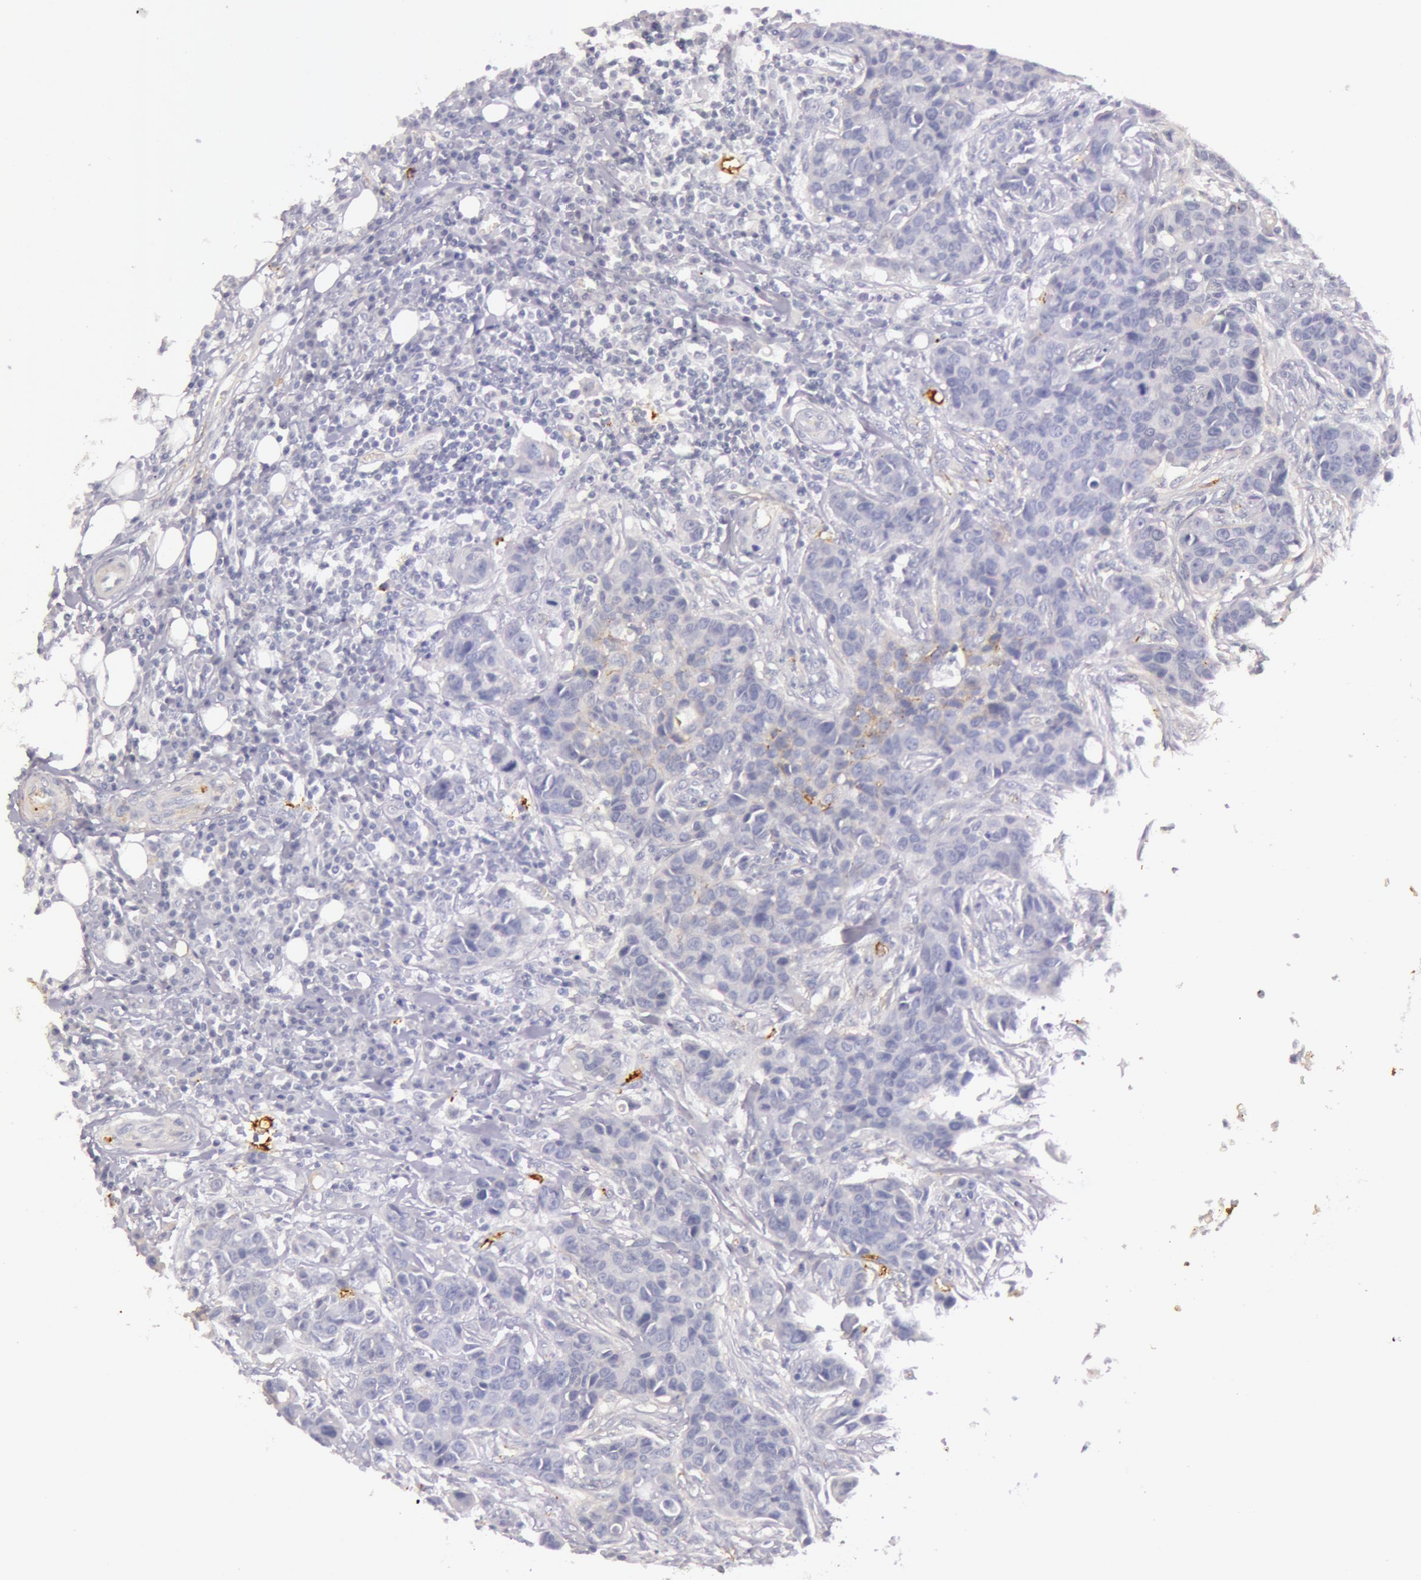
{"staining": {"intensity": "negative", "quantity": "none", "location": "none"}, "tissue": "breast cancer", "cell_type": "Tumor cells", "image_type": "cancer", "snomed": [{"axis": "morphology", "description": "Duct carcinoma"}, {"axis": "topography", "description": "Breast"}], "caption": "A photomicrograph of human breast cancer is negative for staining in tumor cells.", "gene": "C4BPA", "patient": {"sex": "female", "age": 91}}